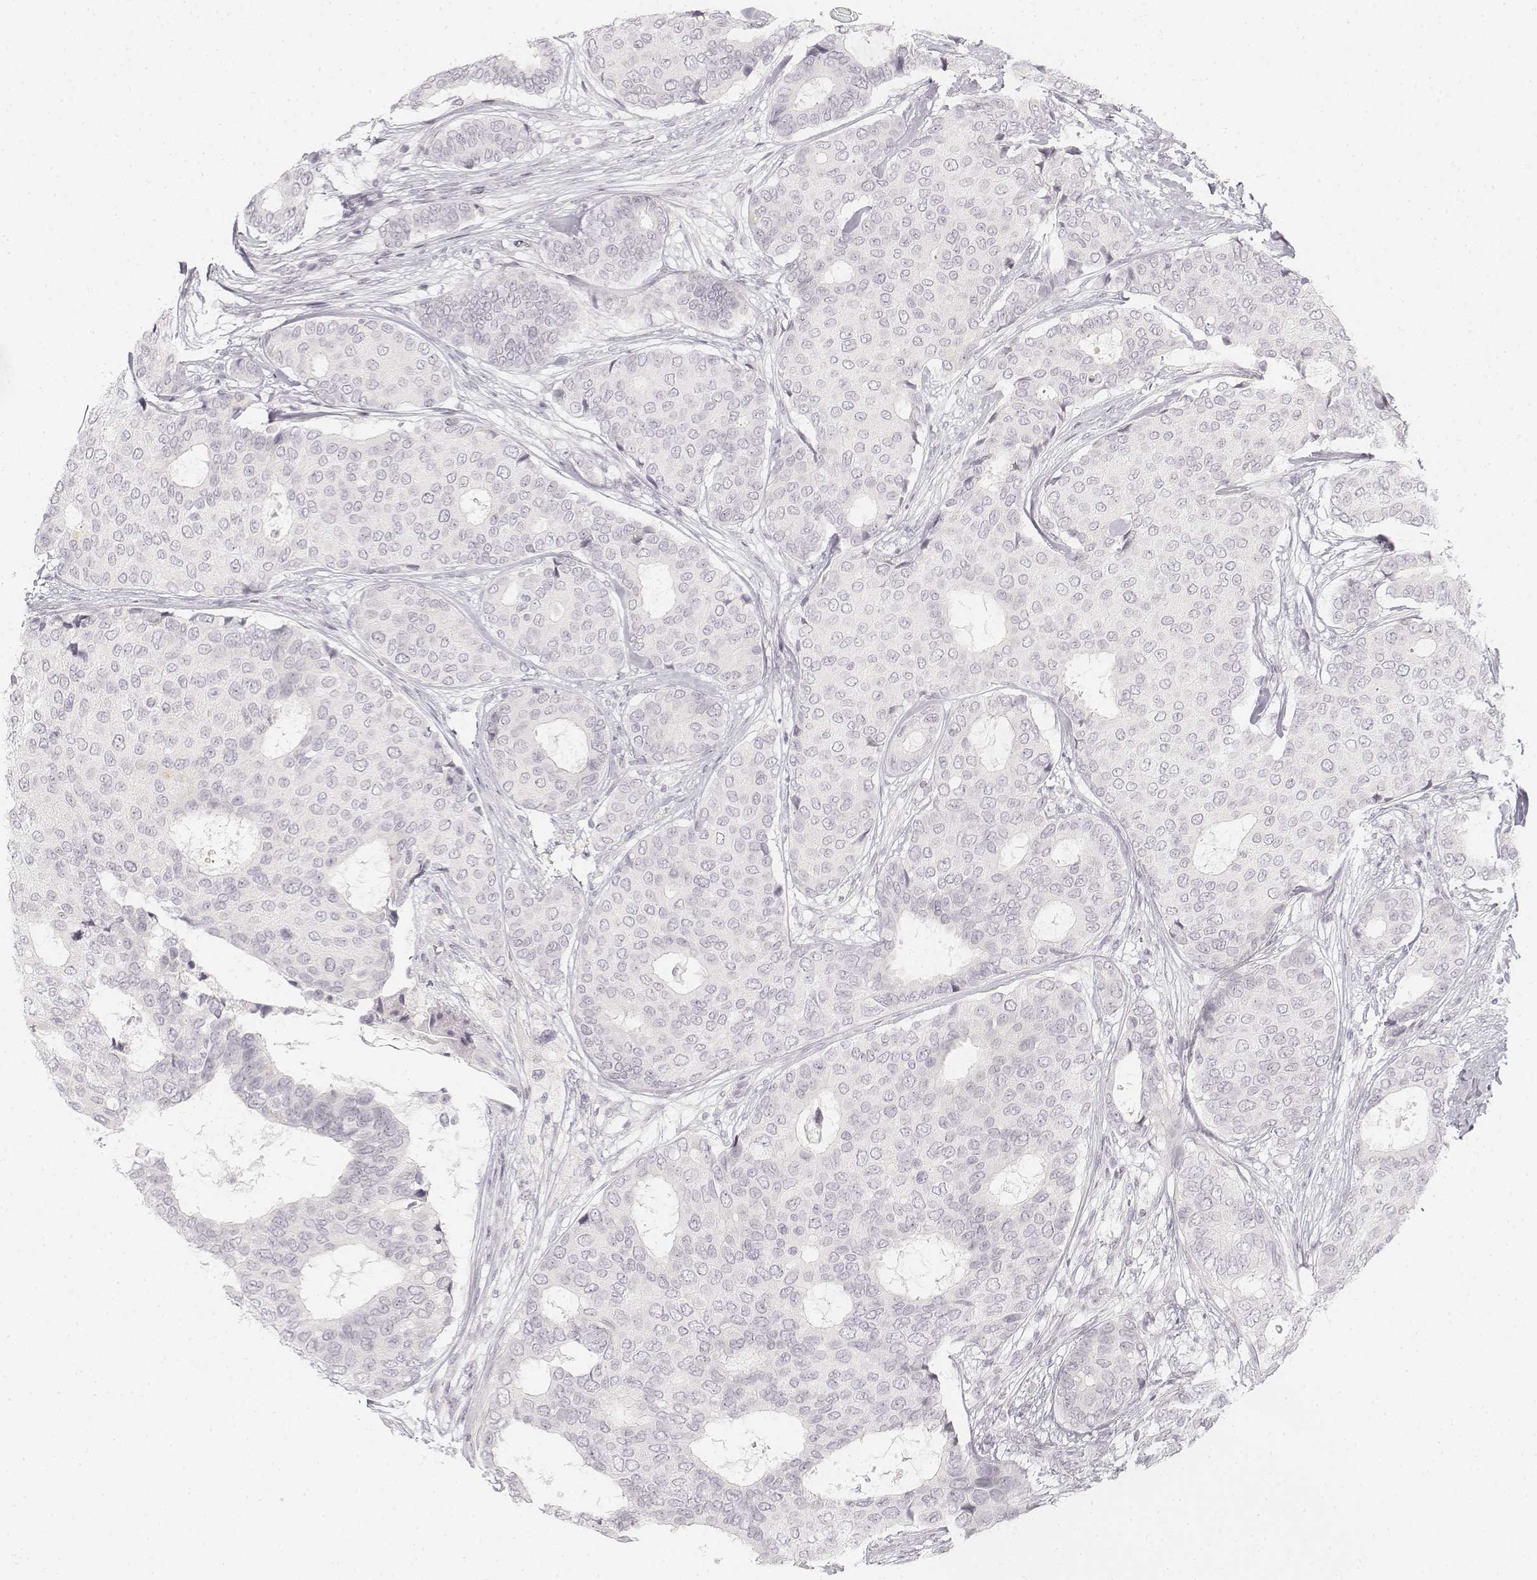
{"staining": {"intensity": "negative", "quantity": "none", "location": "none"}, "tissue": "breast cancer", "cell_type": "Tumor cells", "image_type": "cancer", "snomed": [{"axis": "morphology", "description": "Duct carcinoma"}, {"axis": "topography", "description": "Breast"}], "caption": "A high-resolution micrograph shows IHC staining of breast cancer (intraductal carcinoma), which exhibits no significant staining in tumor cells.", "gene": "KRT25", "patient": {"sex": "female", "age": 75}}